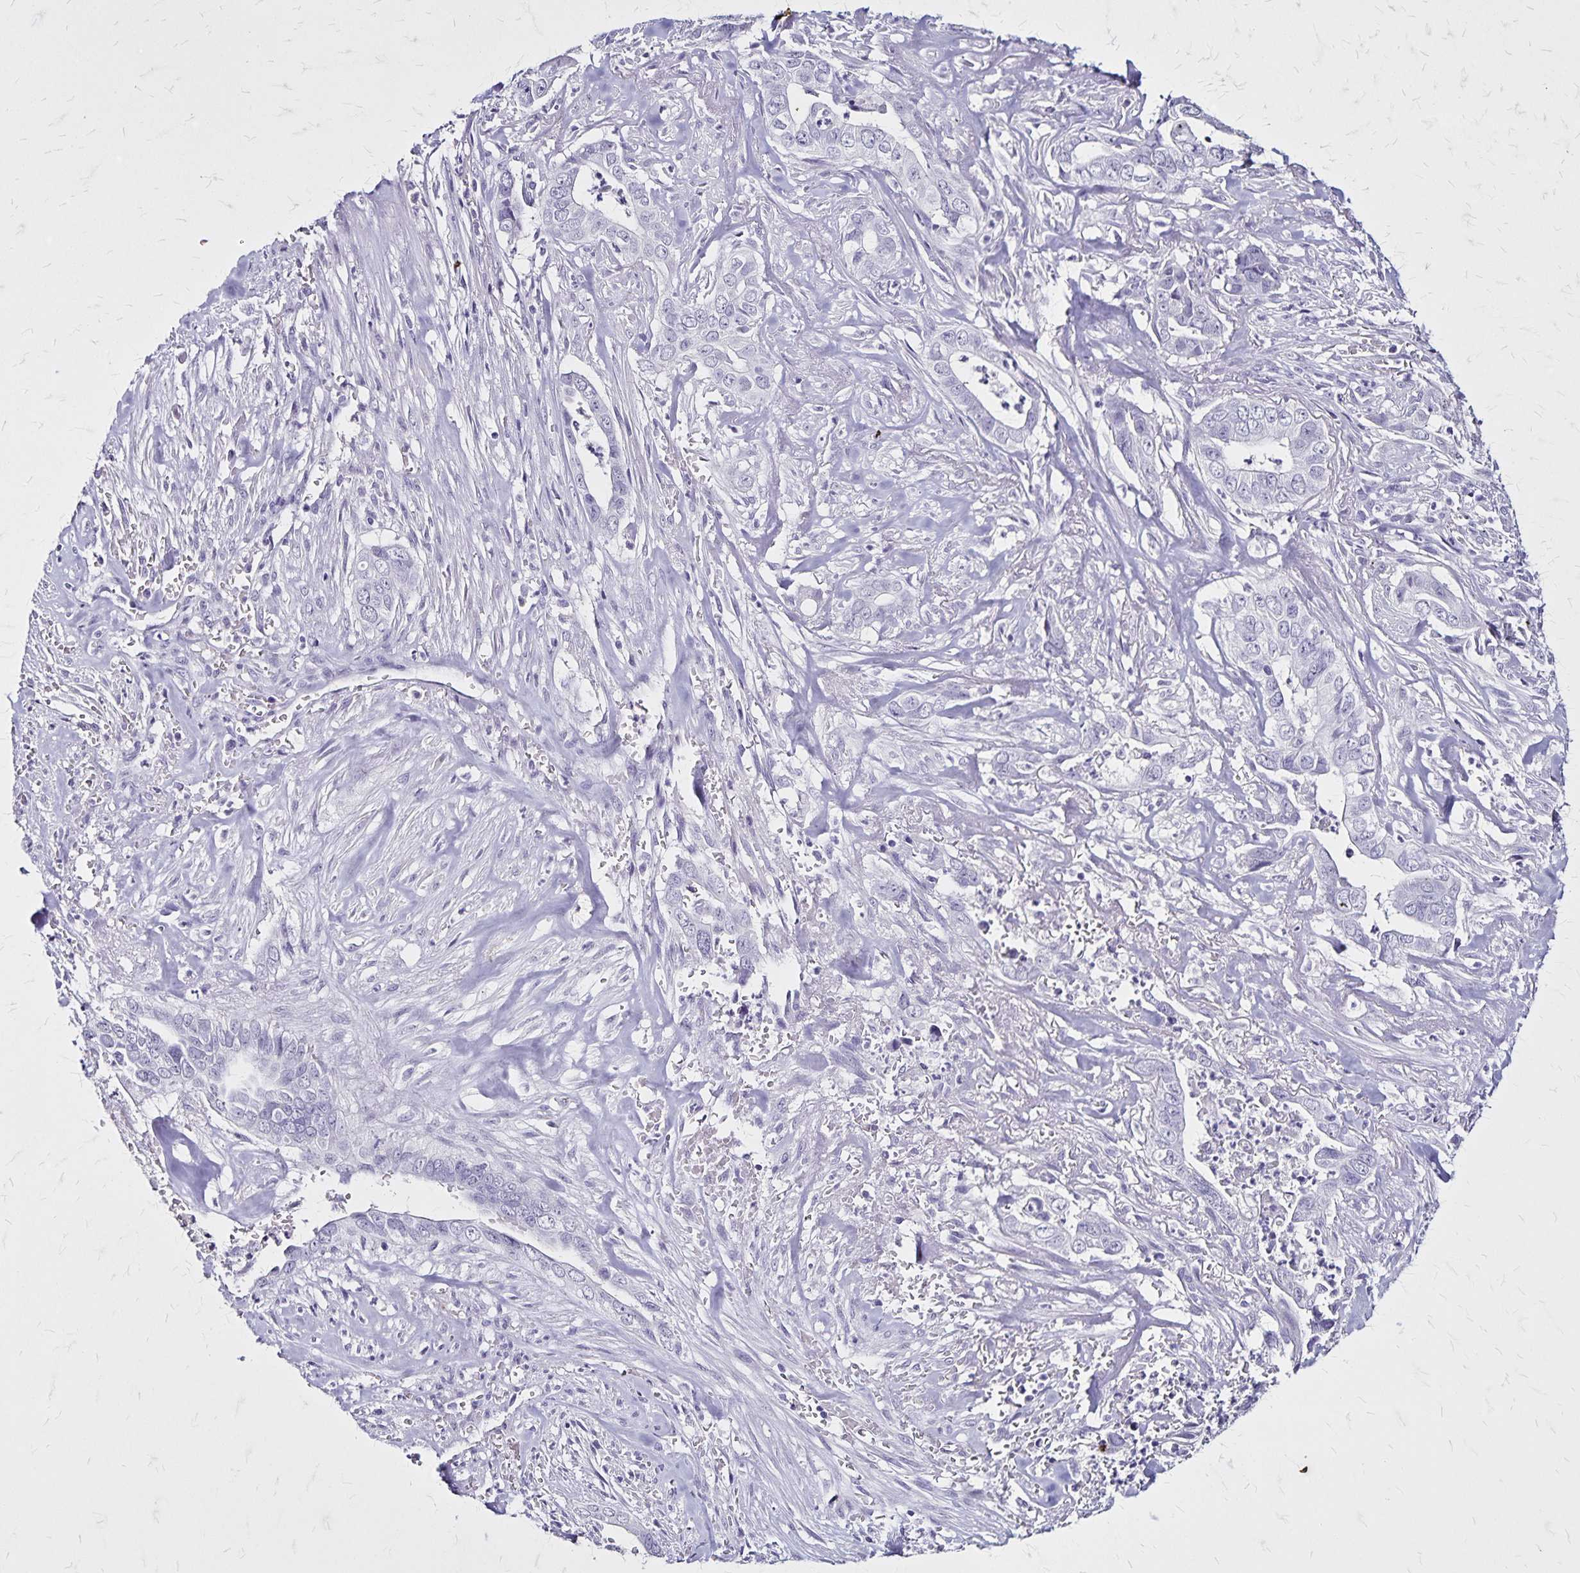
{"staining": {"intensity": "negative", "quantity": "none", "location": "none"}, "tissue": "liver cancer", "cell_type": "Tumor cells", "image_type": "cancer", "snomed": [{"axis": "morphology", "description": "Cholangiocarcinoma"}, {"axis": "topography", "description": "Liver"}], "caption": "A photomicrograph of human cholangiocarcinoma (liver) is negative for staining in tumor cells.", "gene": "KRT2", "patient": {"sex": "female", "age": 79}}